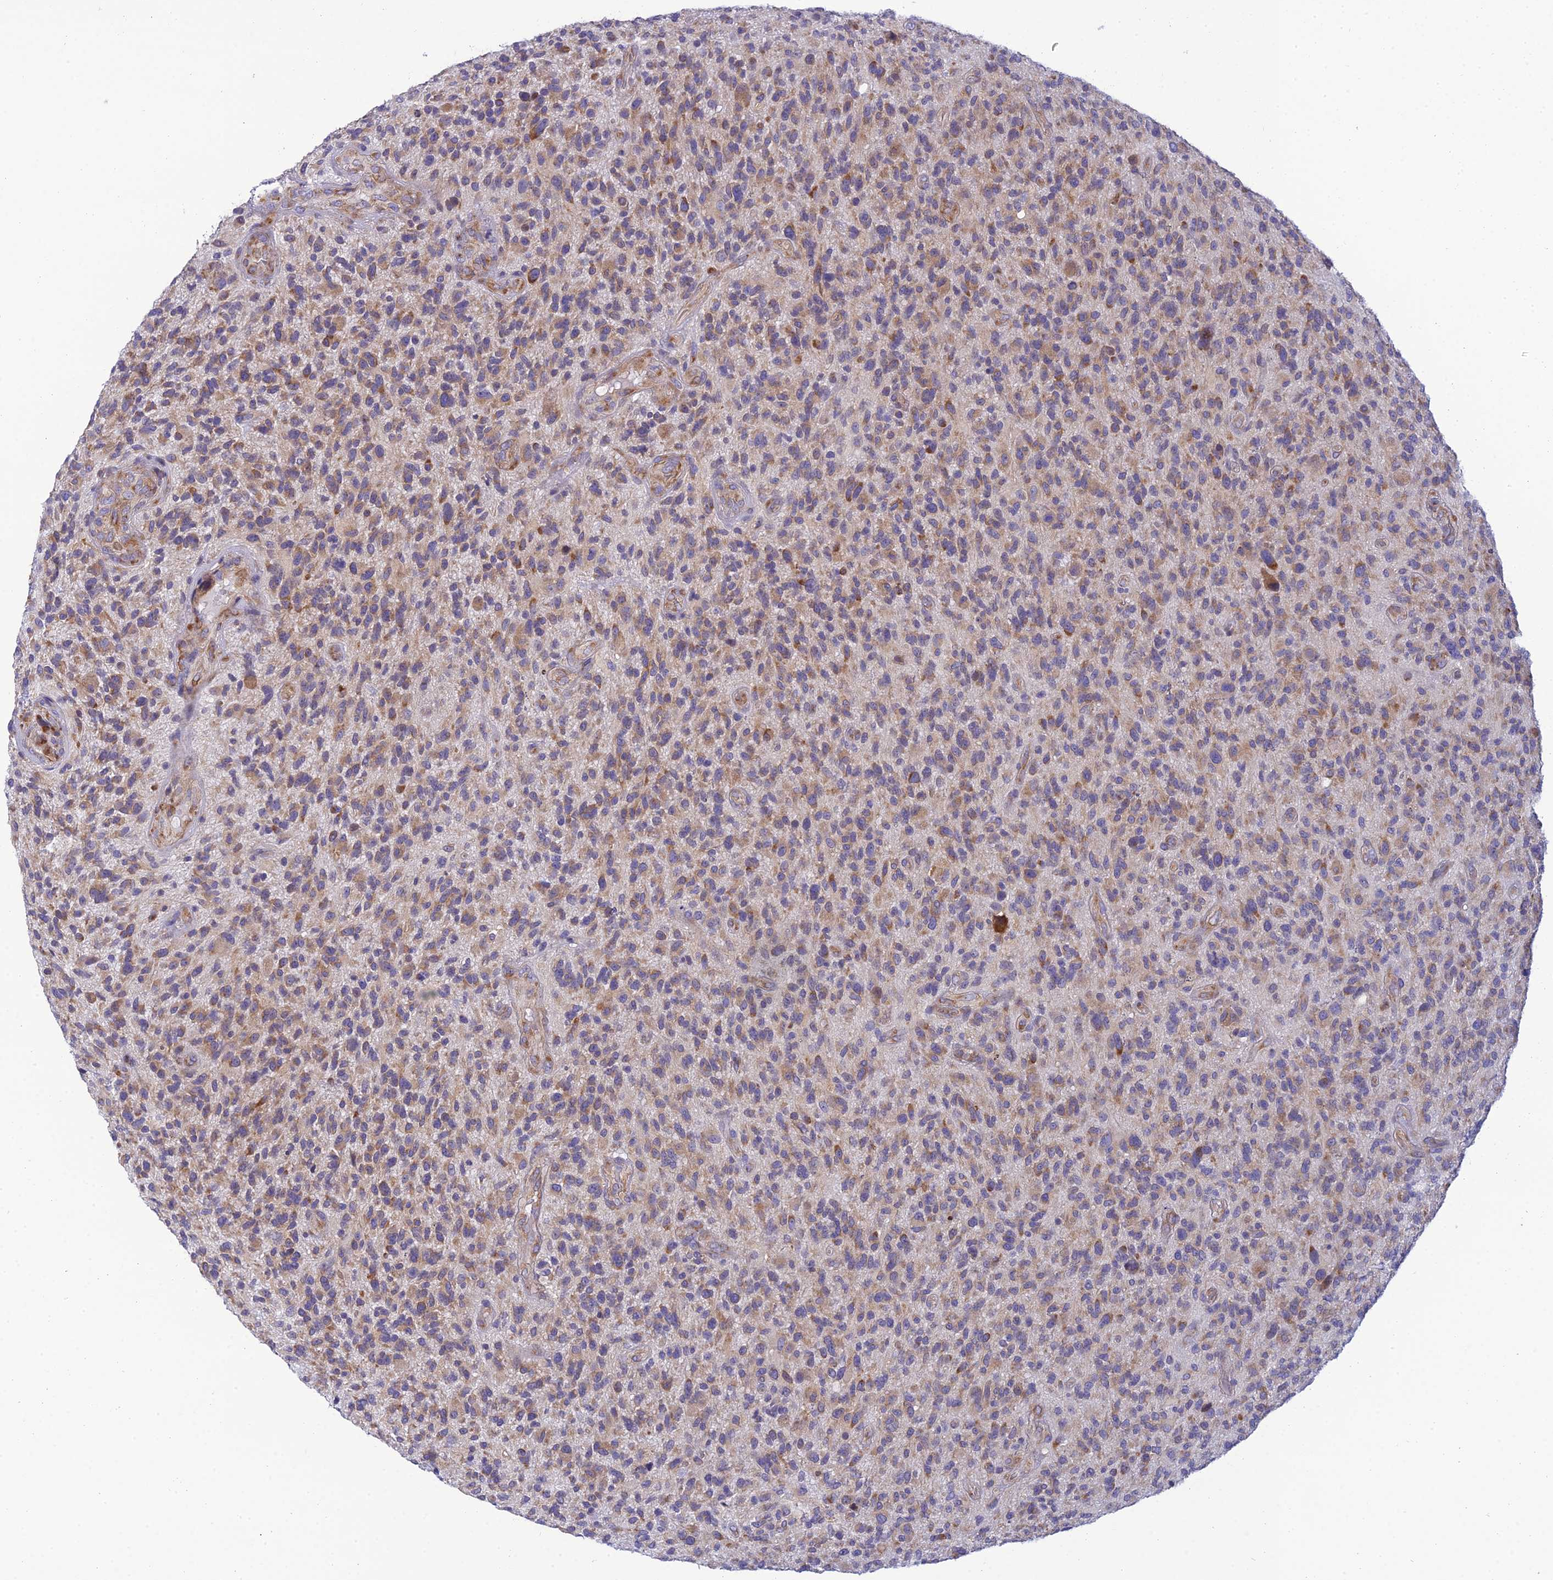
{"staining": {"intensity": "moderate", "quantity": "25%-75%", "location": "cytoplasmic/membranous"}, "tissue": "glioma", "cell_type": "Tumor cells", "image_type": "cancer", "snomed": [{"axis": "morphology", "description": "Glioma, malignant, High grade"}, {"axis": "topography", "description": "Brain"}], "caption": "Malignant glioma (high-grade) stained for a protein shows moderate cytoplasmic/membranous positivity in tumor cells. (IHC, brightfield microscopy, high magnification).", "gene": "CLCN7", "patient": {"sex": "male", "age": 47}}